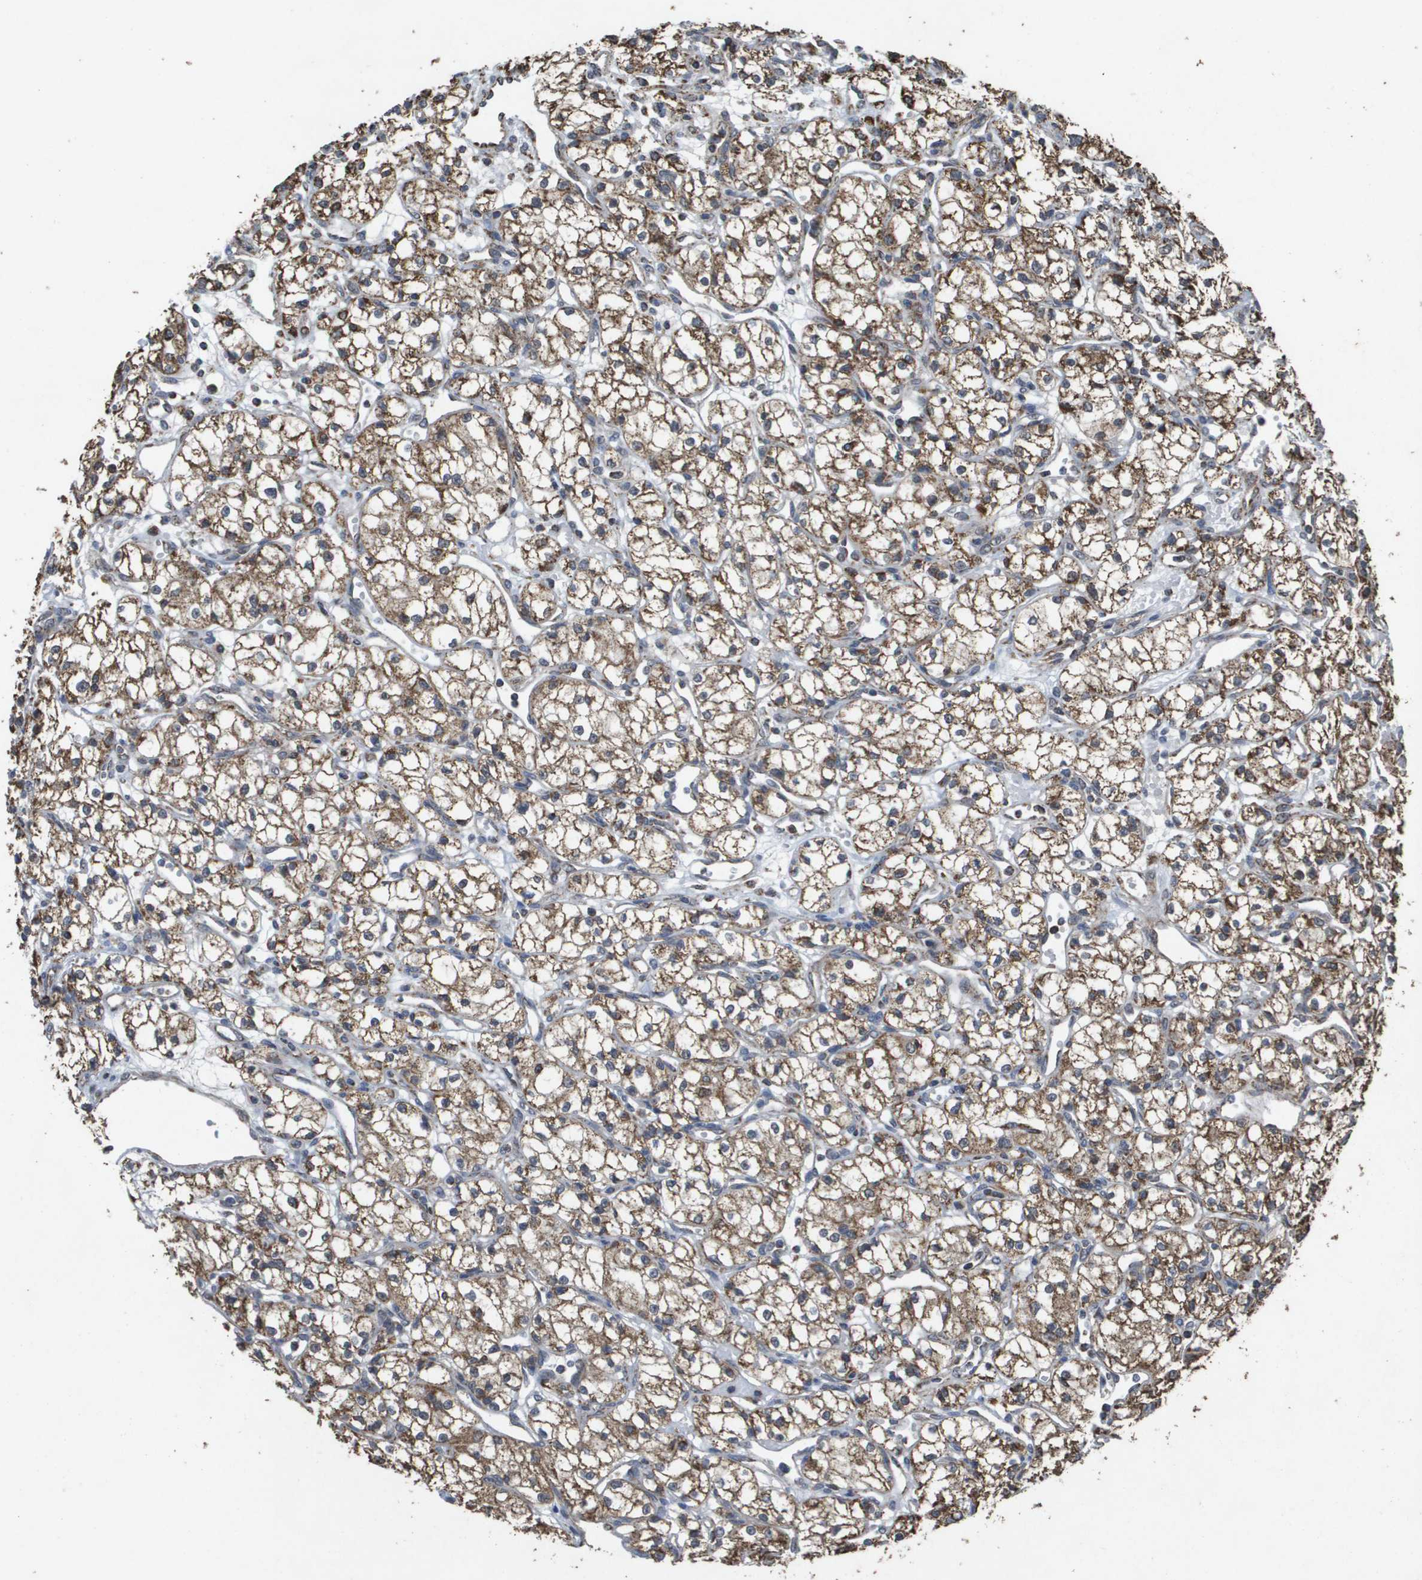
{"staining": {"intensity": "moderate", "quantity": ">75%", "location": "cytoplasmic/membranous"}, "tissue": "renal cancer", "cell_type": "Tumor cells", "image_type": "cancer", "snomed": [{"axis": "morphology", "description": "Normal tissue, NOS"}, {"axis": "morphology", "description": "Adenocarcinoma, NOS"}, {"axis": "topography", "description": "Kidney"}], "caption": "Renal adenocarcinoma stained with a protein marker reveals moderate staining in tumor cells.", "gene": "HSPE1", "patient": {"sex": "male", "age": 59}}